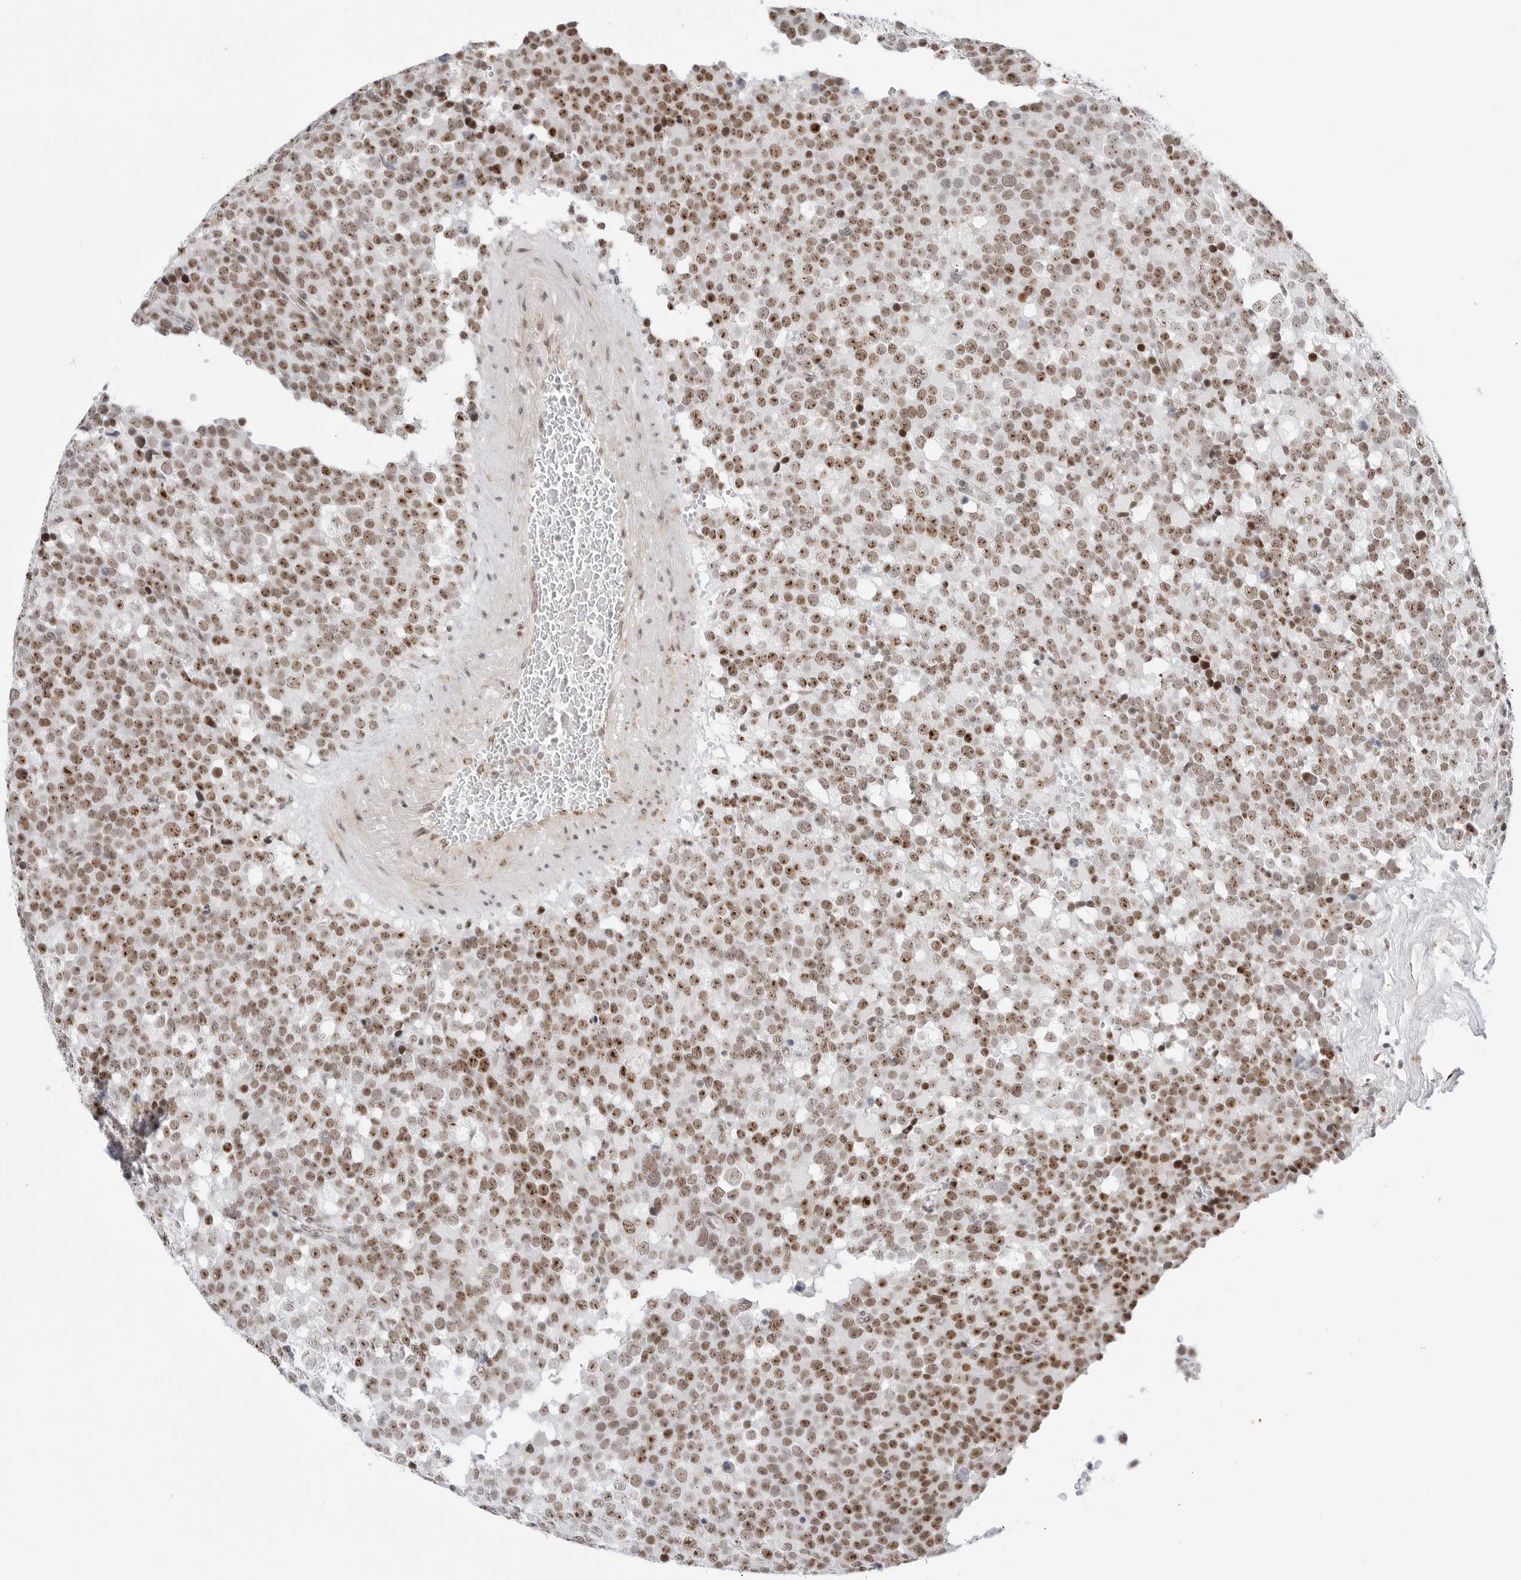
{"staining": {"intensity": "moderate", "quantity": ">75%", "location": "nuclear"}, "tissue": "testis cancer", "cell_type": "Tumor cells", "image_type": "cancer", "snomed": [{"axis": "morphology", "description": "Seminoma, NOS"}, {"axis": "topography", "description": "Testis"}], "caption": "Protein expression analysis of seminoma (testis) reveals moderate nuclear expression in about >75% of tumor cells. The staining was performed using DAB to visualize the protein expression in brown, while the nuclei were stained in blue with hematoxylin (Magnification: 20x).", "gene": "C1orf162", "patient": {"sex": "male", "age": 71}}